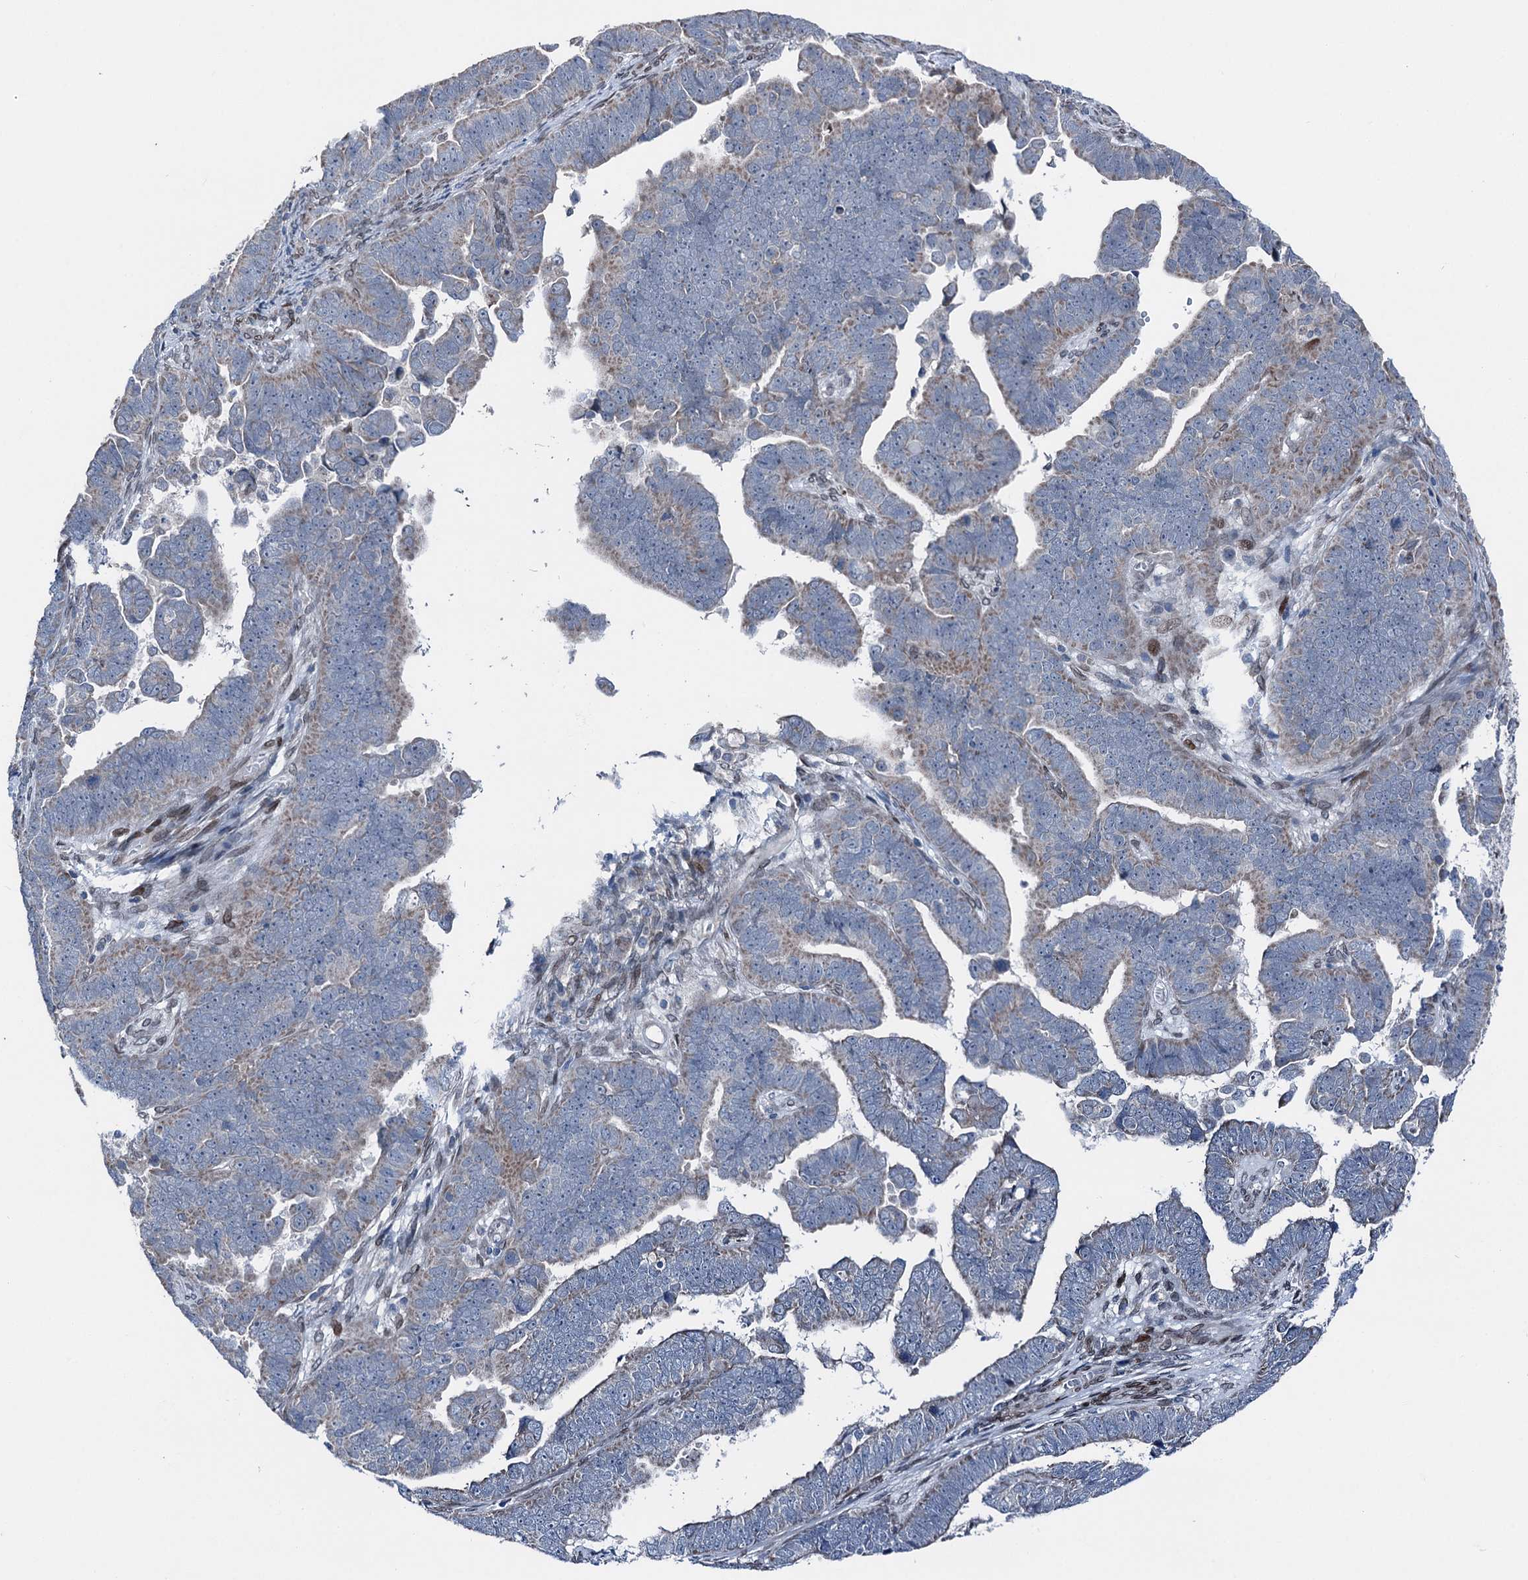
{"staining": {"intensity": "weak", "quantity": "<25%", "location": "cytoplasmic/membranous"}, "tissue": "endometrial cancer", "cell_type": "Tumor cells", "image_type": "cancer", "snomed": [{"axis": "morphology", "description": "Adenocarcinoma, NOS"}, {"axis": "topography", "description": "Endometrium"}], "caption": "An immunohistochemistry image of endometrial cancer is shown. There is no staining in tumor cells of endometrial cancer.", "gene": "MRPL14", "patient": {"sex": "female", "age": 75}}